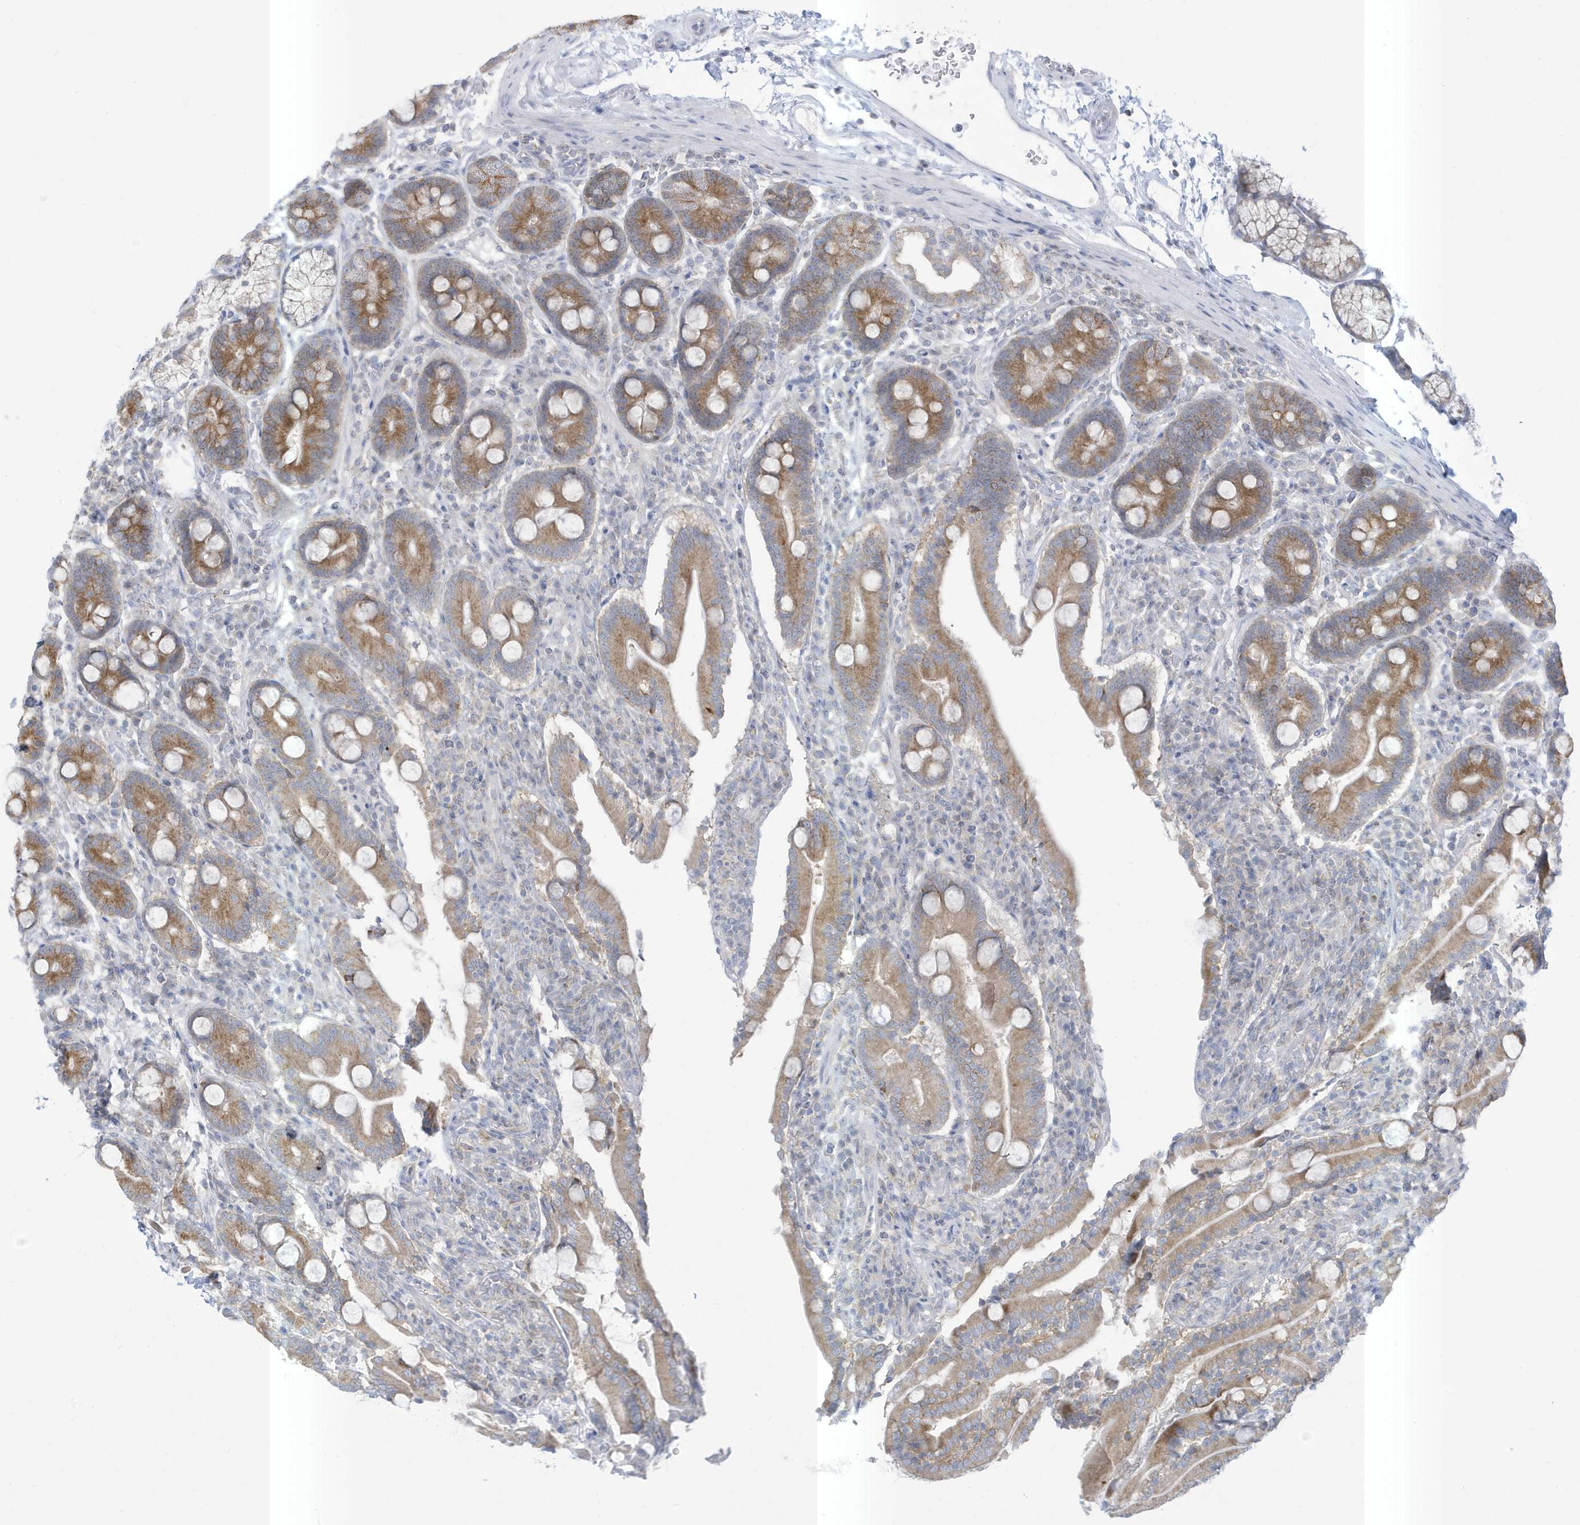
{"staining": {"intensity": "moderate", "quantity": ">75%", "location": "cytoplasmic/membranous"}, "tissue": "duodenum", "cell_type": "Glandular cells", "image_type": "normal", "snomed": [{"axis": "morphology", "description": "Normal tissue, NOS"}, {"axis": "topography", "description": "Duodenum"}], "caption": "Glandular cells reveal moderate cytoplasmic/membranous expression in approximately >75% of cells in unremarkable duodenum. (DAB IHC, brown staining for protein, blue staining for nuclei).", "gene": "SLAMF9", "patient": {"sex": "male", "age": 35}}